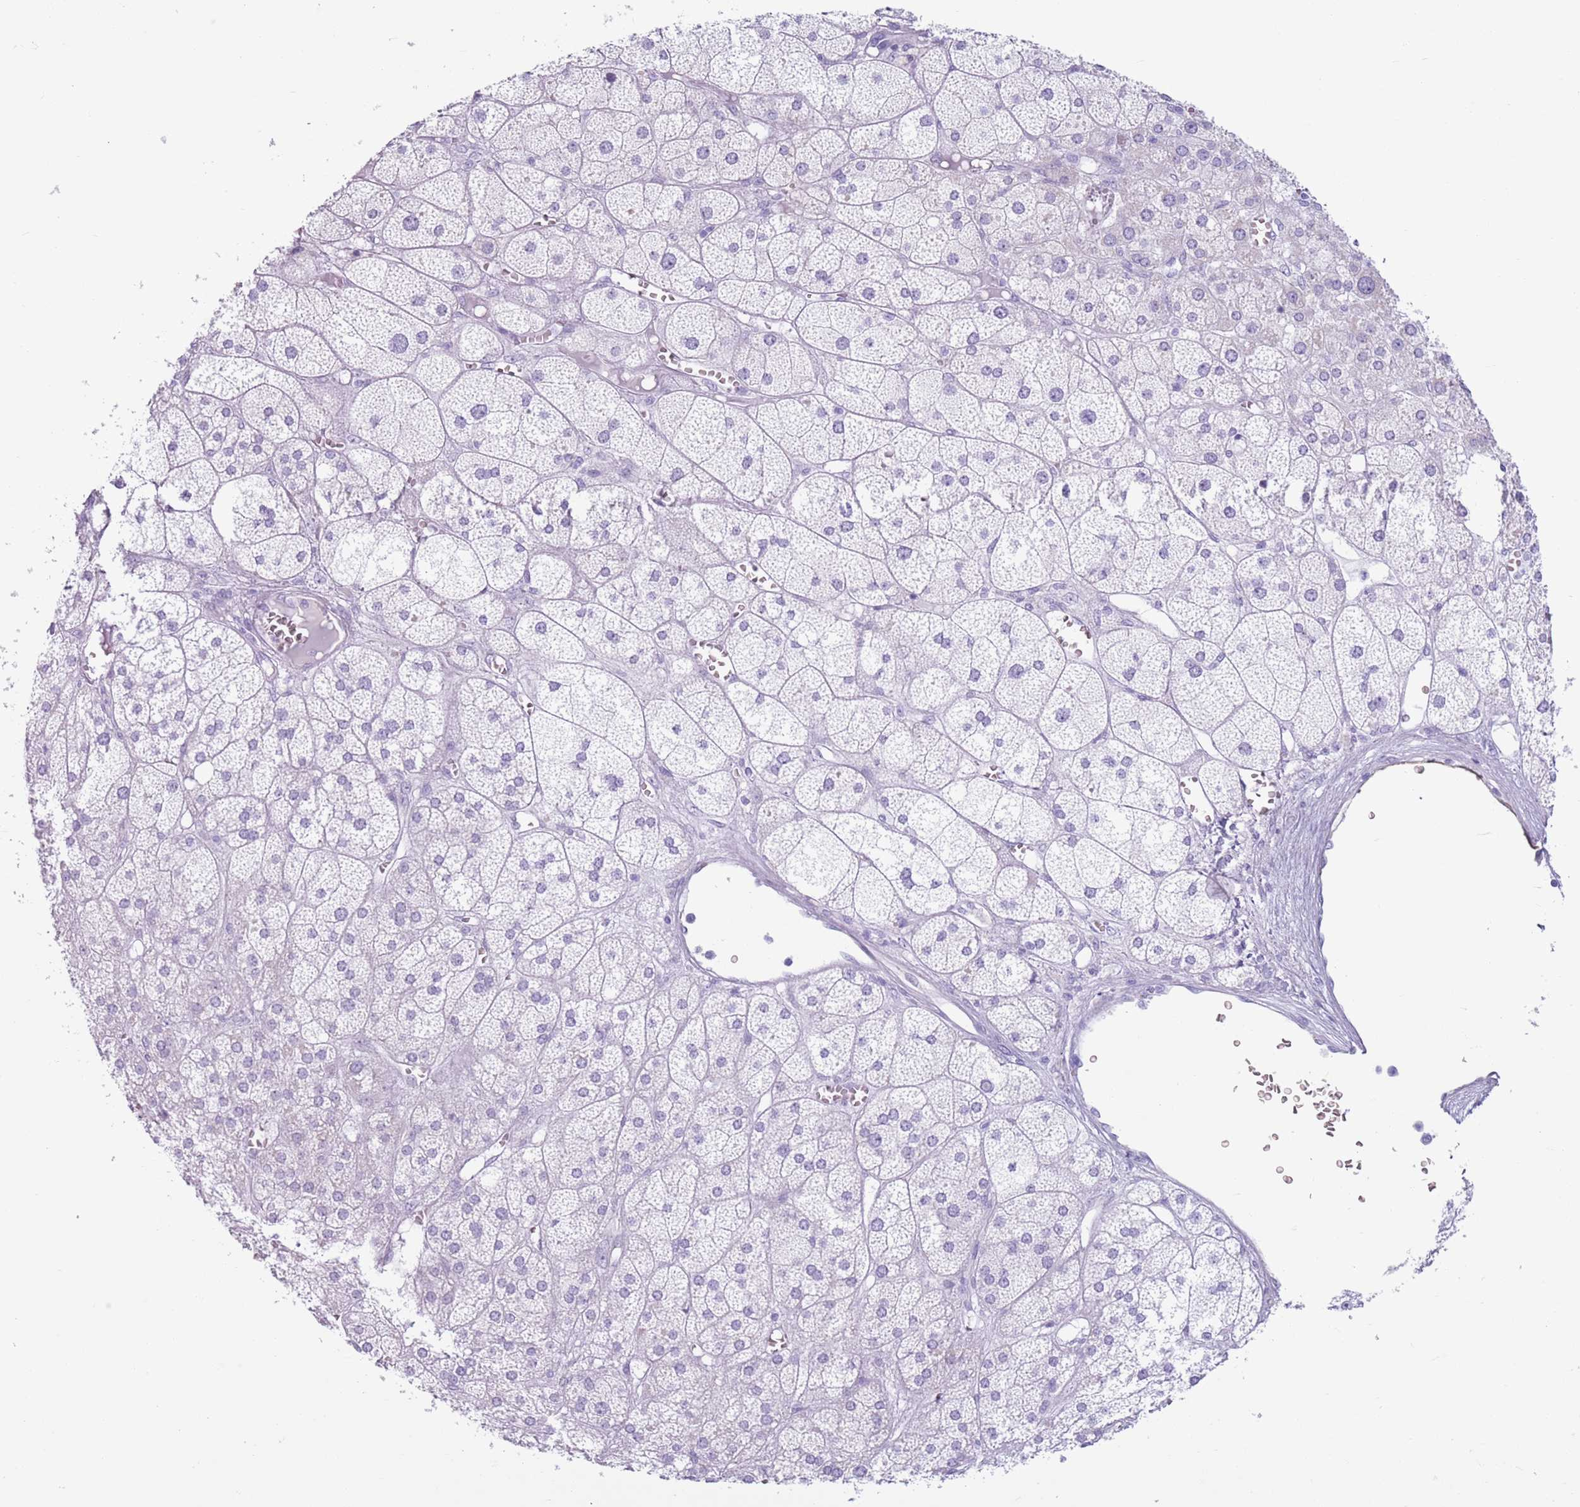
{"staining": {"intensity": "negative", "quantity": "none", "location": "none"}, "tissue": "adrenal gland", "cell_type": "Glandular cells", "image_type": "normal", "snomed": [{"axis": "morphology", "description": "Normal tissue, NOS"}, {"axis": "topography", "description": "Adrenal gland"}], "caption": "Histopathology image shows no protein positivity in glandular cells of normal adrenal gland.", "gene": "ENSG00000263020", "patient": {"sex": "female", "age": 61}}